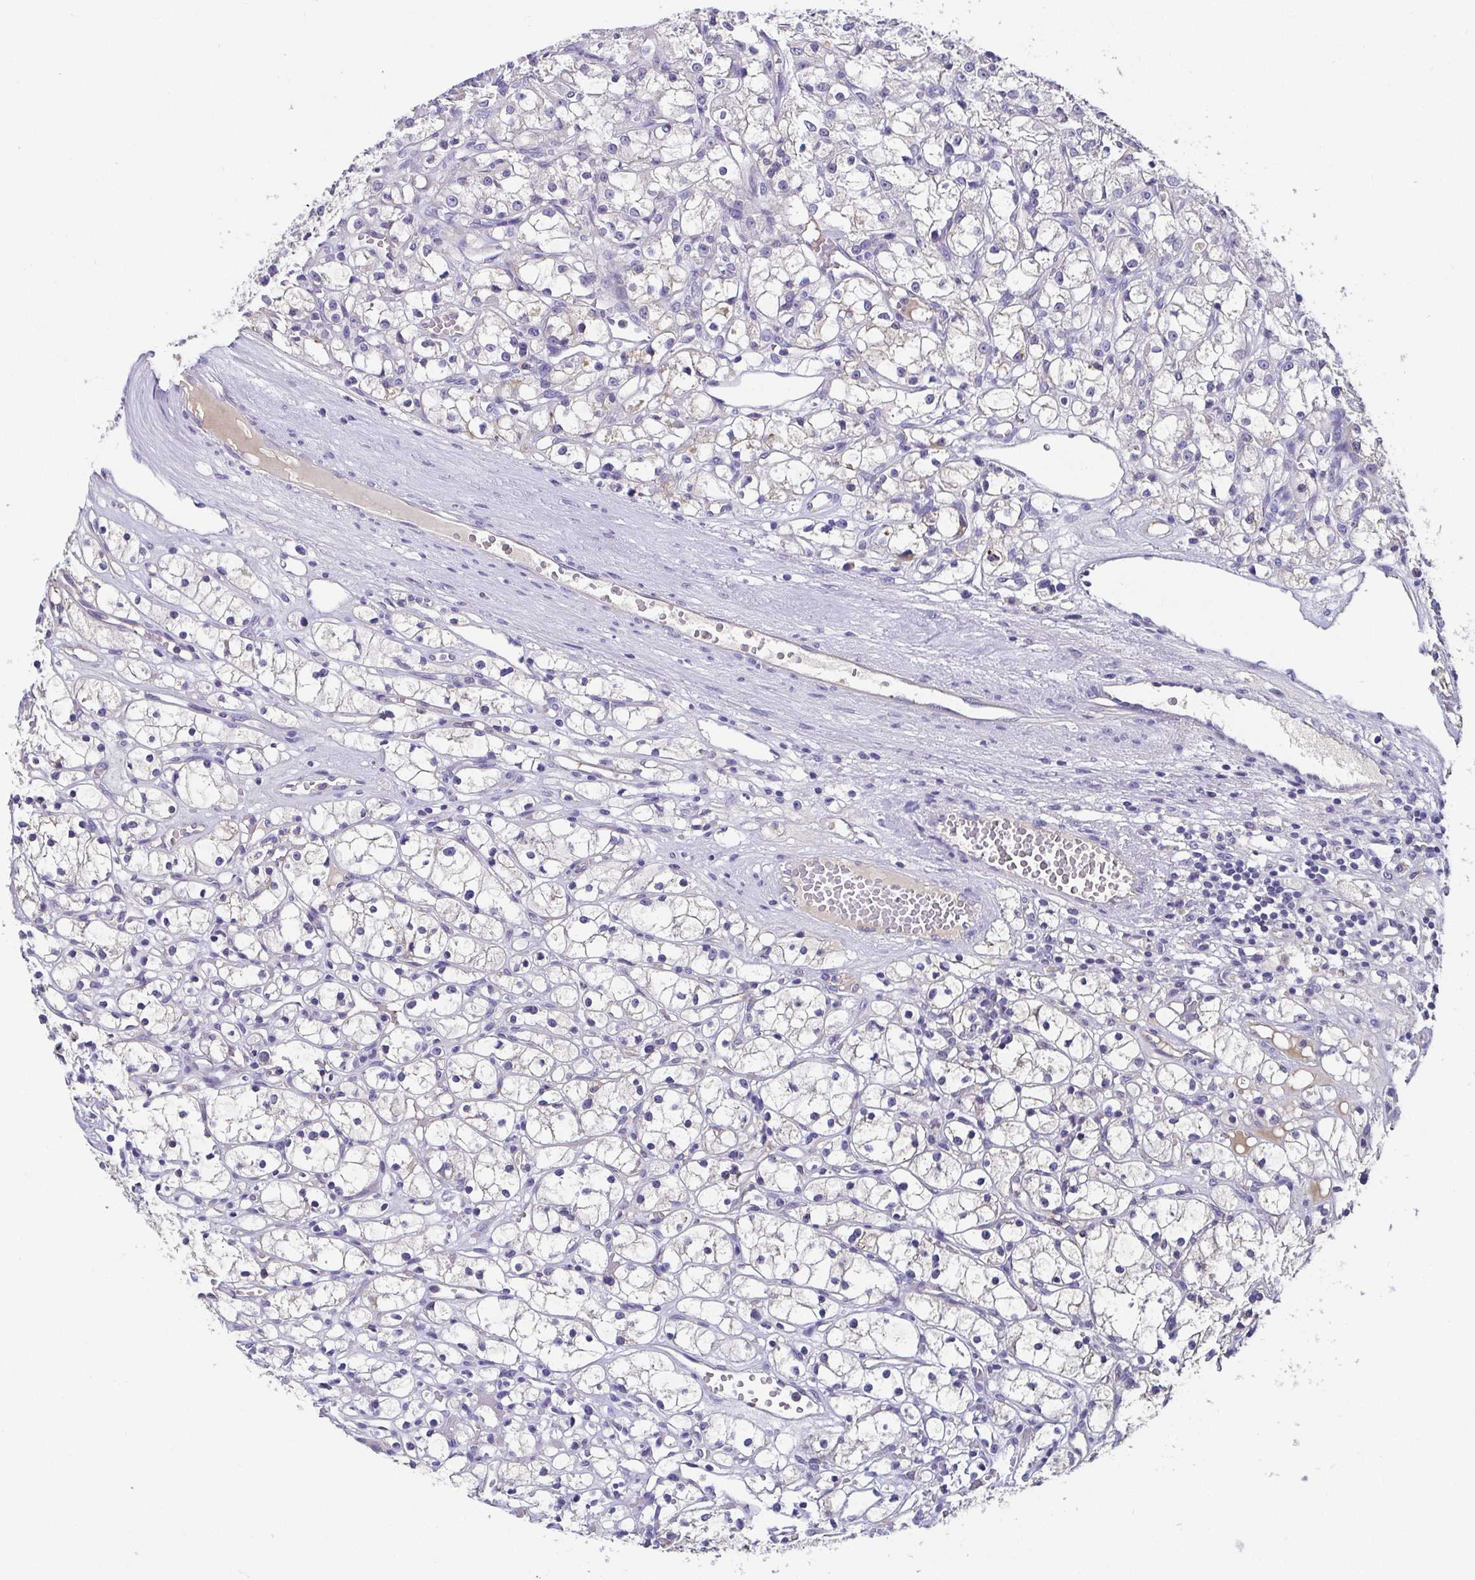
{"staining": {"intensity": "negative", "quantity": "none", "location": "none"}, "tissue": "renal cancer", "cell_type": "Tumor cells", "image_type": "cancer", "snomed": [{"axis": "morphology", "description": "Adenocarcinoma, NOS"}, {"axis": "topography", "description": "Kidney"}], "caption": "Immunohistochemical staining of human renal adenocarcinoma shows no significant positivity in tumor cells.", "gene": "ADAMTS6", "patient": {"sex": "female", "age": 59}}